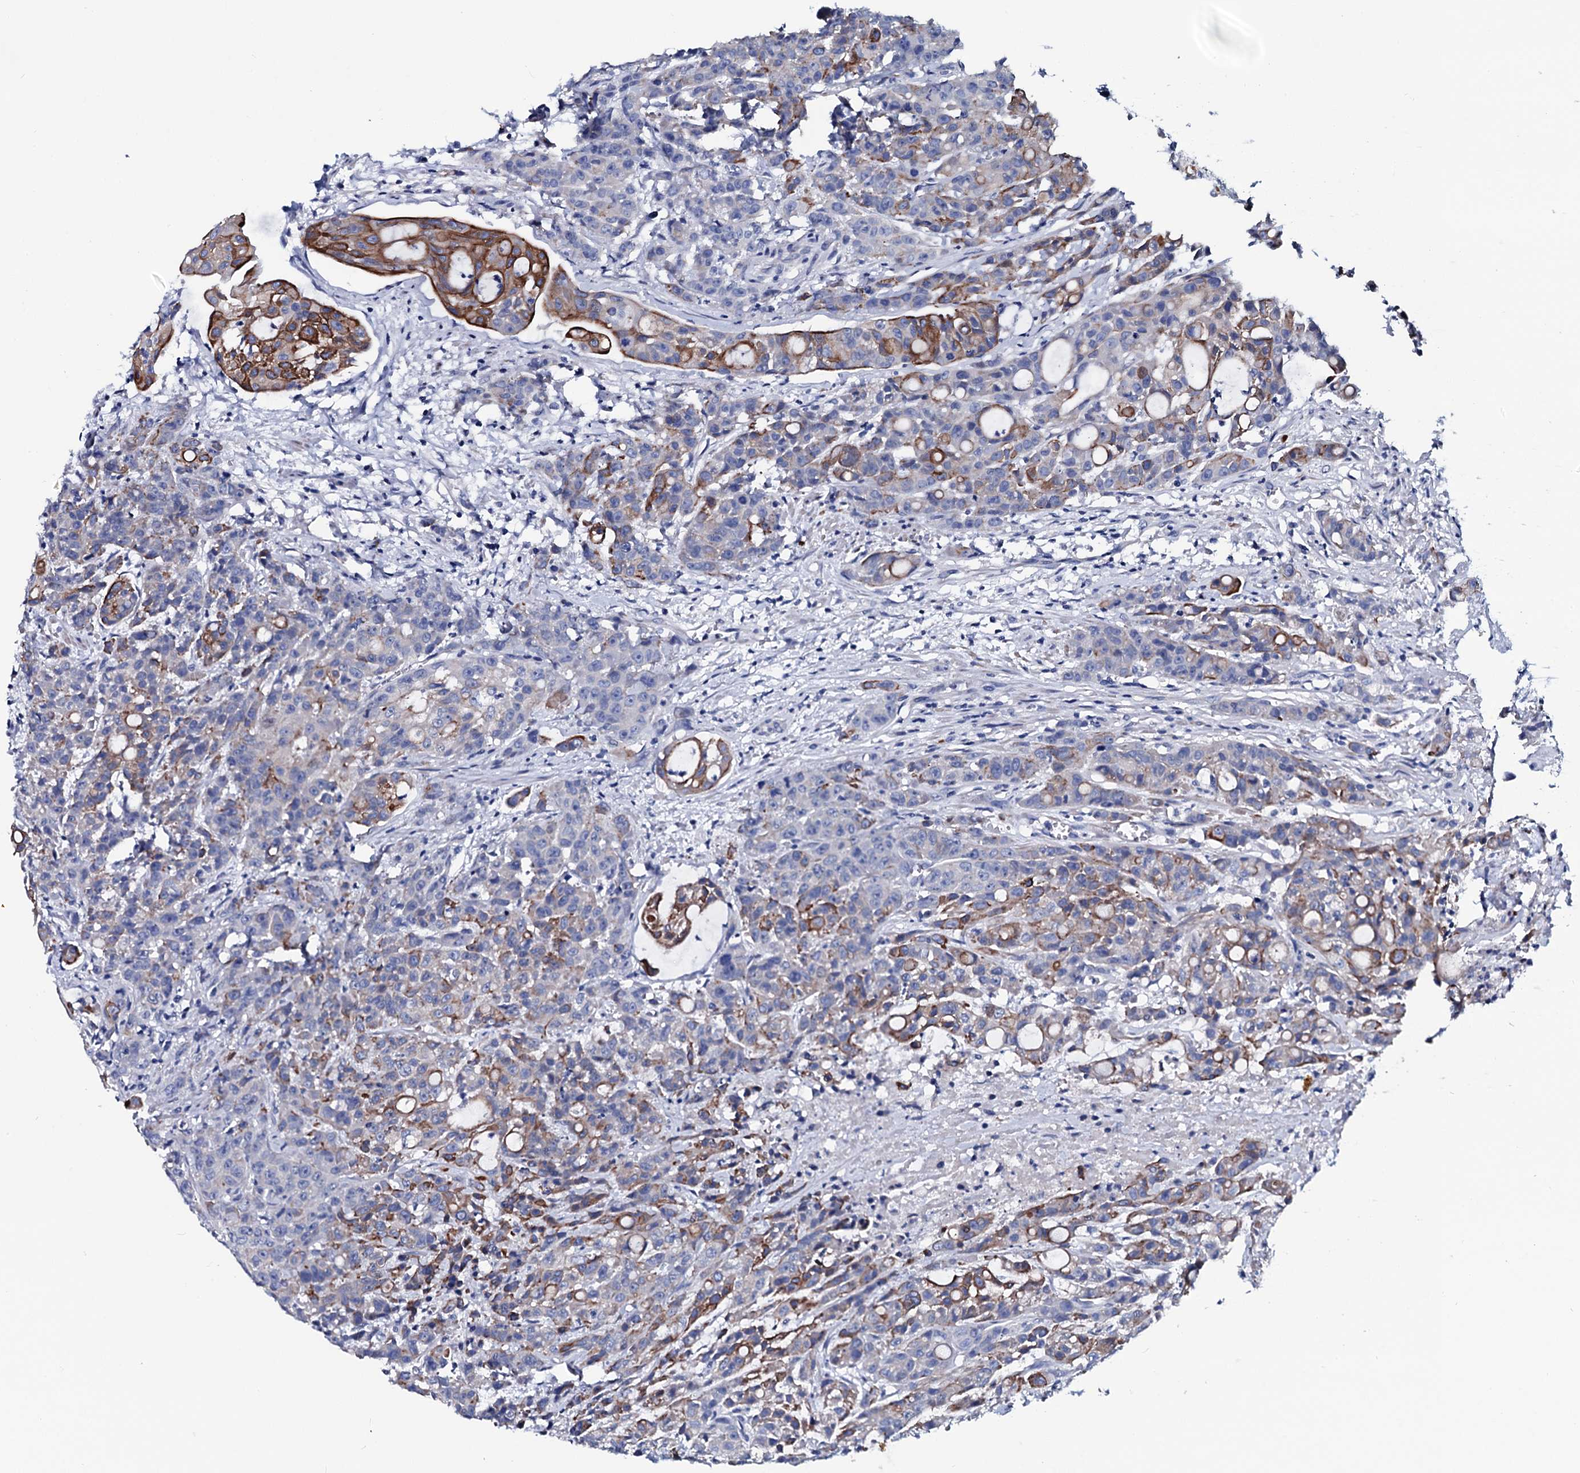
{"staining": {"intensity": "strong", "quantity": "<25%", "location": "cytoplasmic/membranous"}, "tissue": "colorectal cancer", "cell_type": "Tumor cells", "image_type": "cancer", "snomed": [{"axis": "morphology", "description": "Adenocarcinoma, NOS"}, {"axis": "topography", "description": "Colon"}], "caption": "A high-resolution histopathology image shows immunohistochemistry (IHC) staining of colorectal cancer (adenocarcinoma), which exhibits strong cytoplasmic/membranous staining in about <25% of tumor cells.", "gene": "GYS2", "patient": {"sex": "male", "age": 62}}